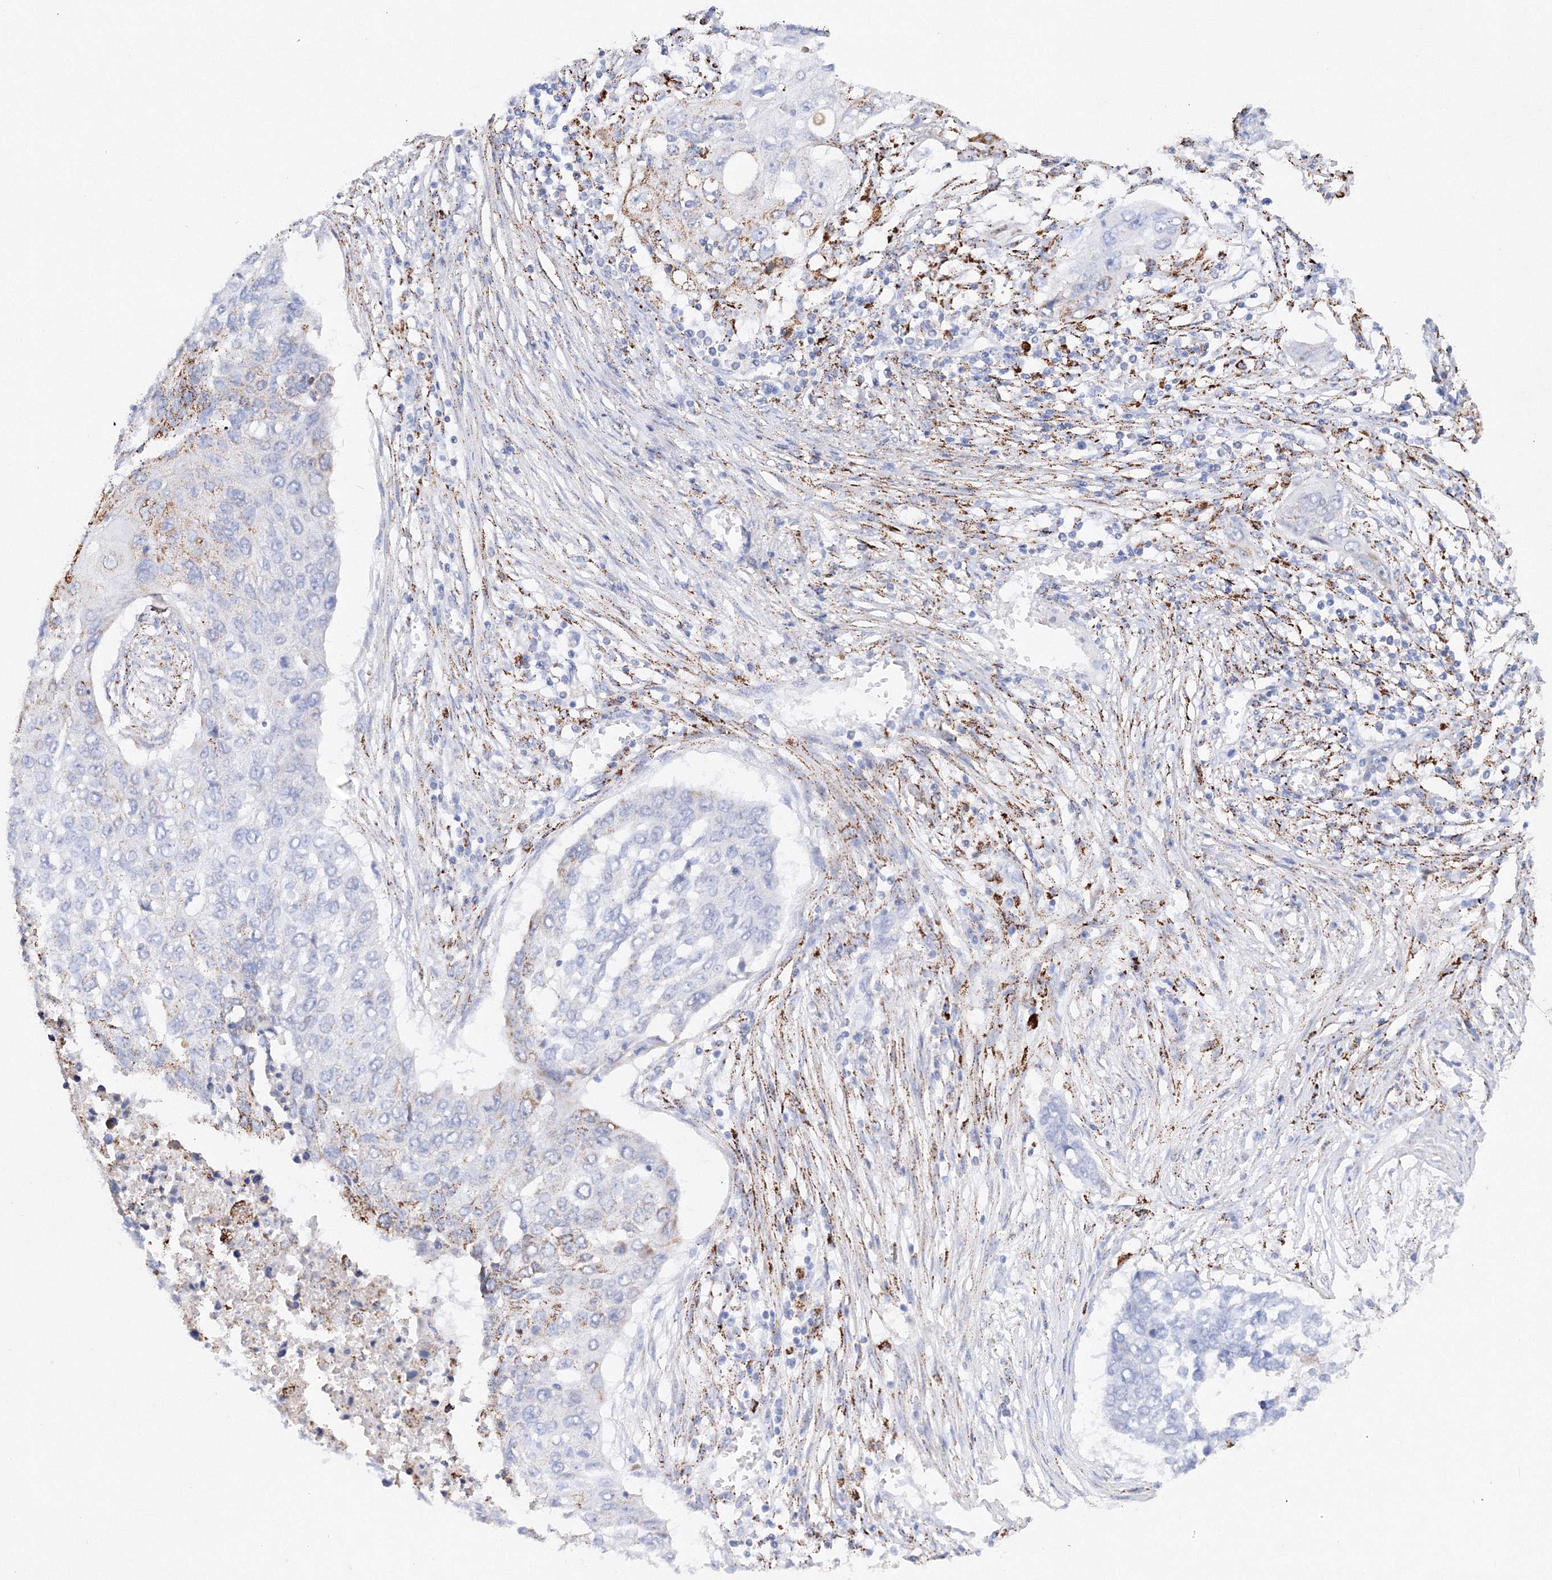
{"staining": {"intensity": "negative", "quantity": "none", "location": "none"}, "tissue": "lung cancer", "cell_type": "Tumor cells", "image_type": "cancer", "snomed": [{"axis": "morphology", "description": "Squamous cell carcinoma, NOS"}, {"axis": "topography", "description": "Lung"}], "caption": "This is a image of immunohistochemistry staining of lung squamous cell carcinoma, which shows no expression in tumor cells. The staining was performed using DAB to visualize the protein expression in brown, while the nuclei were stained in blue with hematoxylin (Magnification: 20x).", "gene": "MERTK", "patient": {"sex": "female", "age": 63}}